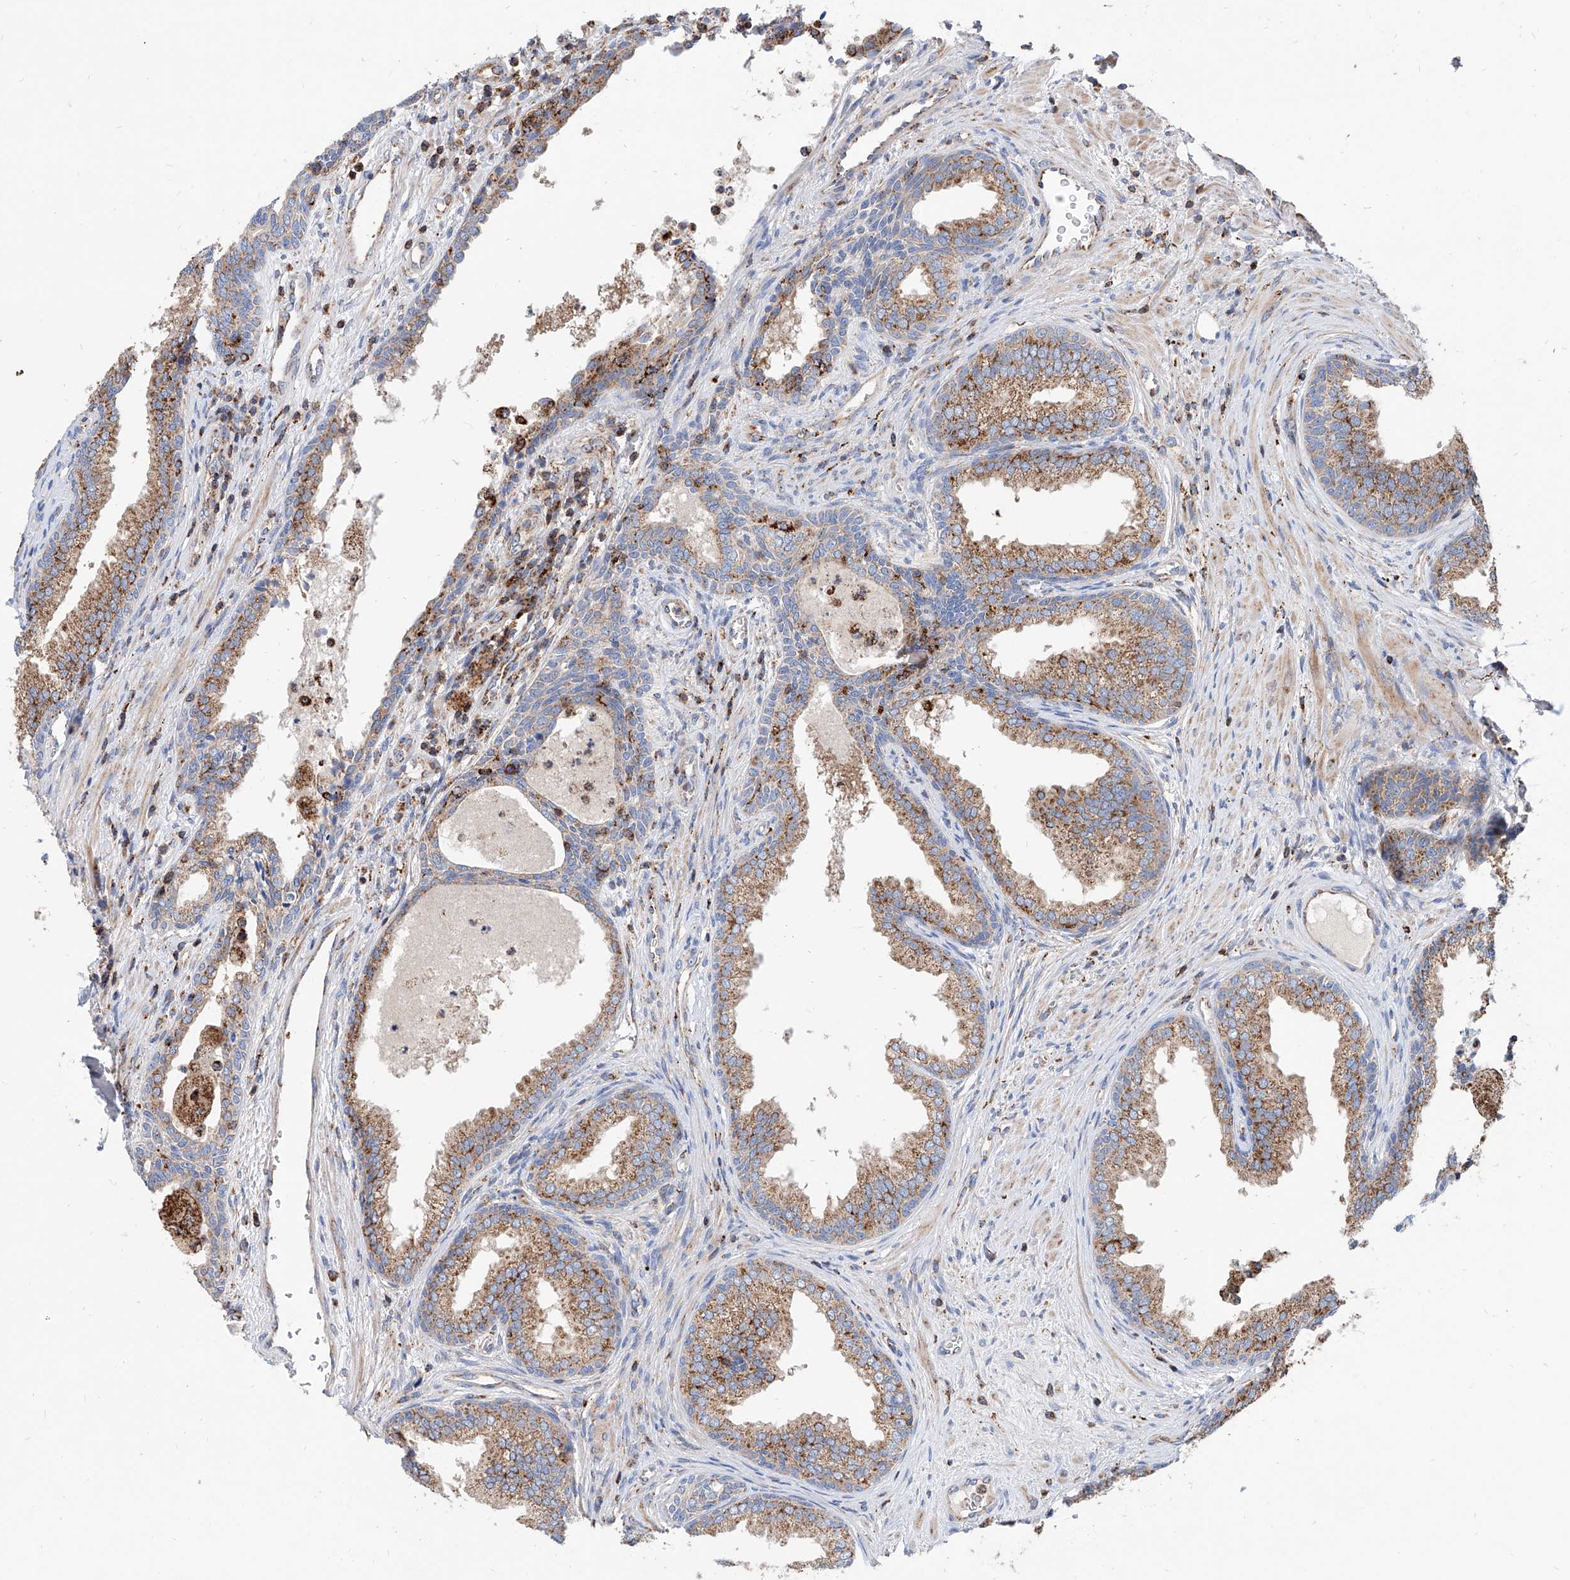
{"staining": {"intensity": "moderate", "quantity": ">75%", "location": "cytoplasmic/membranous"}, "tissue": "prostate", "cell_type": "Glandular cells", "image_type": "normal", "snomed": [{"axis": "morphology", "description": "Normal tissue, NOS"}, {"axis": "topography", "description": "Prostate"}], "caption": "Protein analysis of benign prostate displays moderate cytoplasmic/membranous staining in about >75% of glandular cells.", "gene": "CPNE5", "patient": {"sex": "male", "age": 76}}